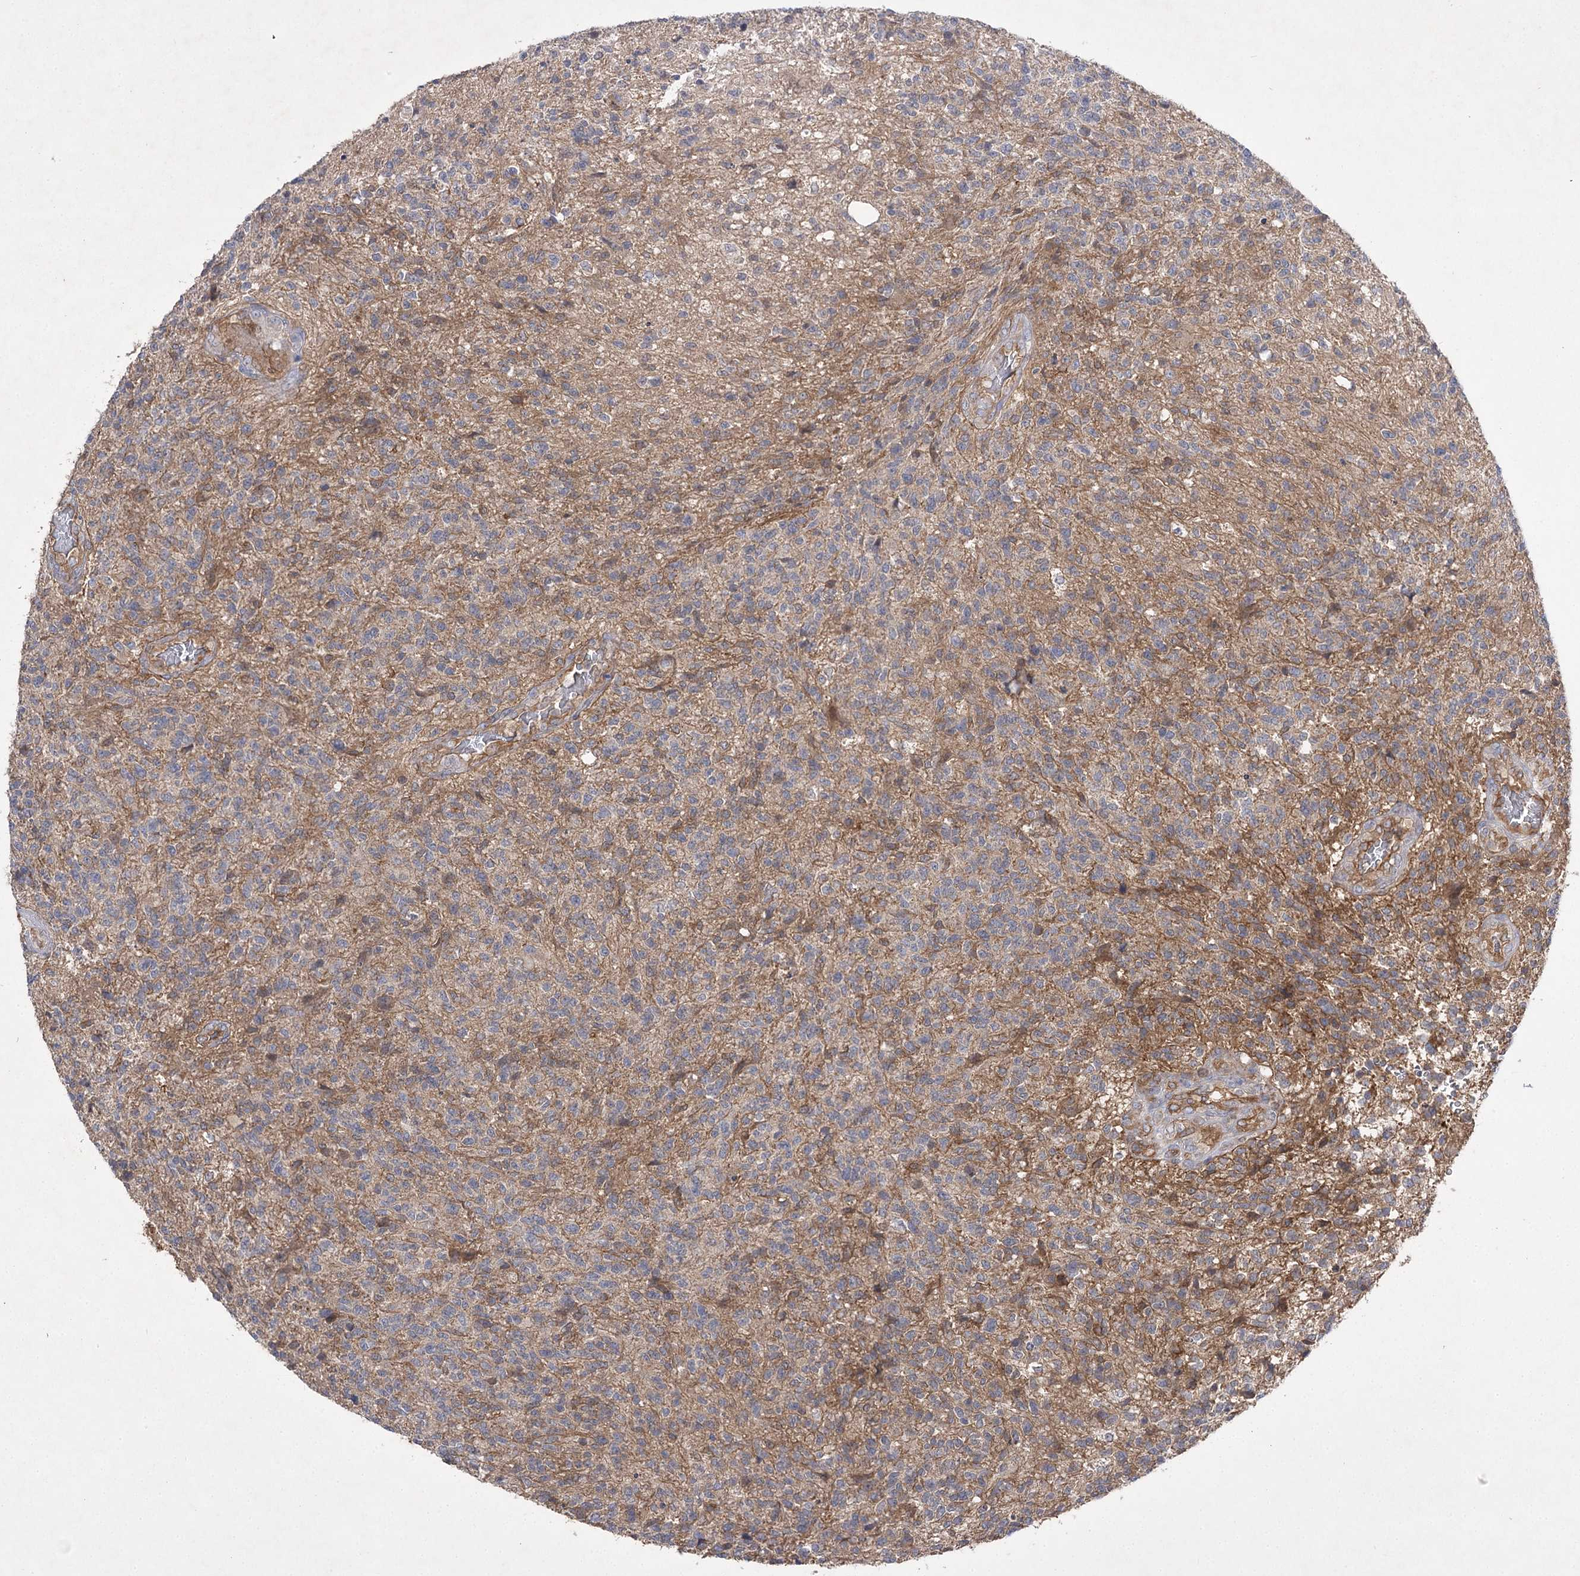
{"staining": {"intensity": "negative", "quantity": "none", "location": "none"}, "tissue": "glioma", "cell_type": "Tumor cells", "image_type": "cancer", "snomed": [{"axis": "morphology", "description": "Glioma, malignant, High grade"}, {"axis": "topography", "description": "Brain"}], "caption": "Malignant high-grade glioma was stained to show a protein in brown. There is no significant staining in tumor cells.", "gene": "BCR", "patient": {"sex": "male", "age": 56}}